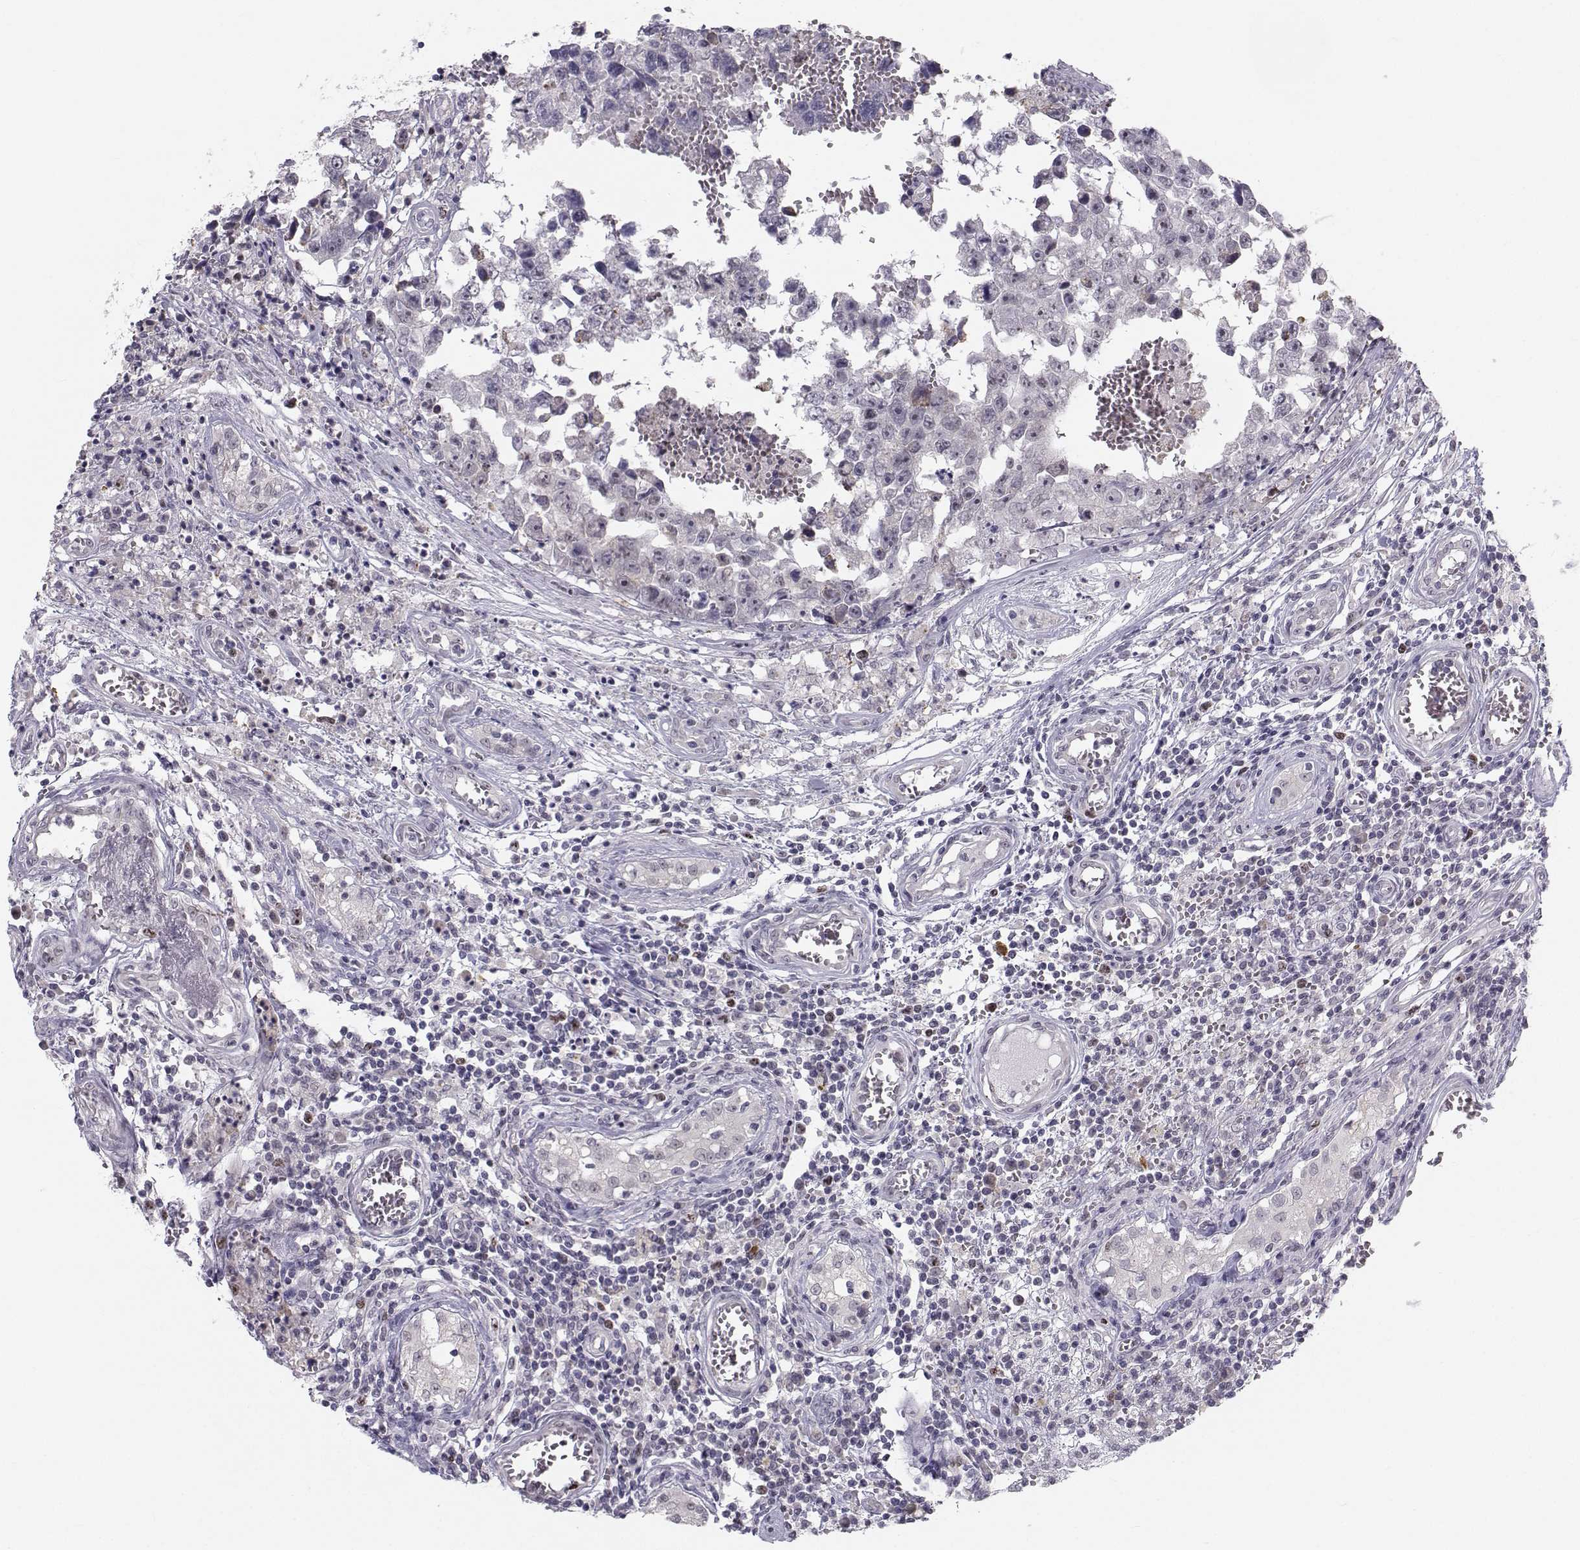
{"staining": {"intensity": "negative", "quantity": "none", "location": "none"}, "tissue": "testis cancer", "cell_type": "Tumor cells", "image_type": "cancer", "snomed": [{"axis": "morphology", "description": "Carcinoma, Embryonal, NOS"}, {"axis": "topography", "description": "Testis"}], "caption": "Embryonal carcinoma (testis) stained for a protein using immunohistochemistry (IHC) exhibits no expression tumor cells.", "gene": "LRP8", "patient": {"sex": "male", "age": 36}}